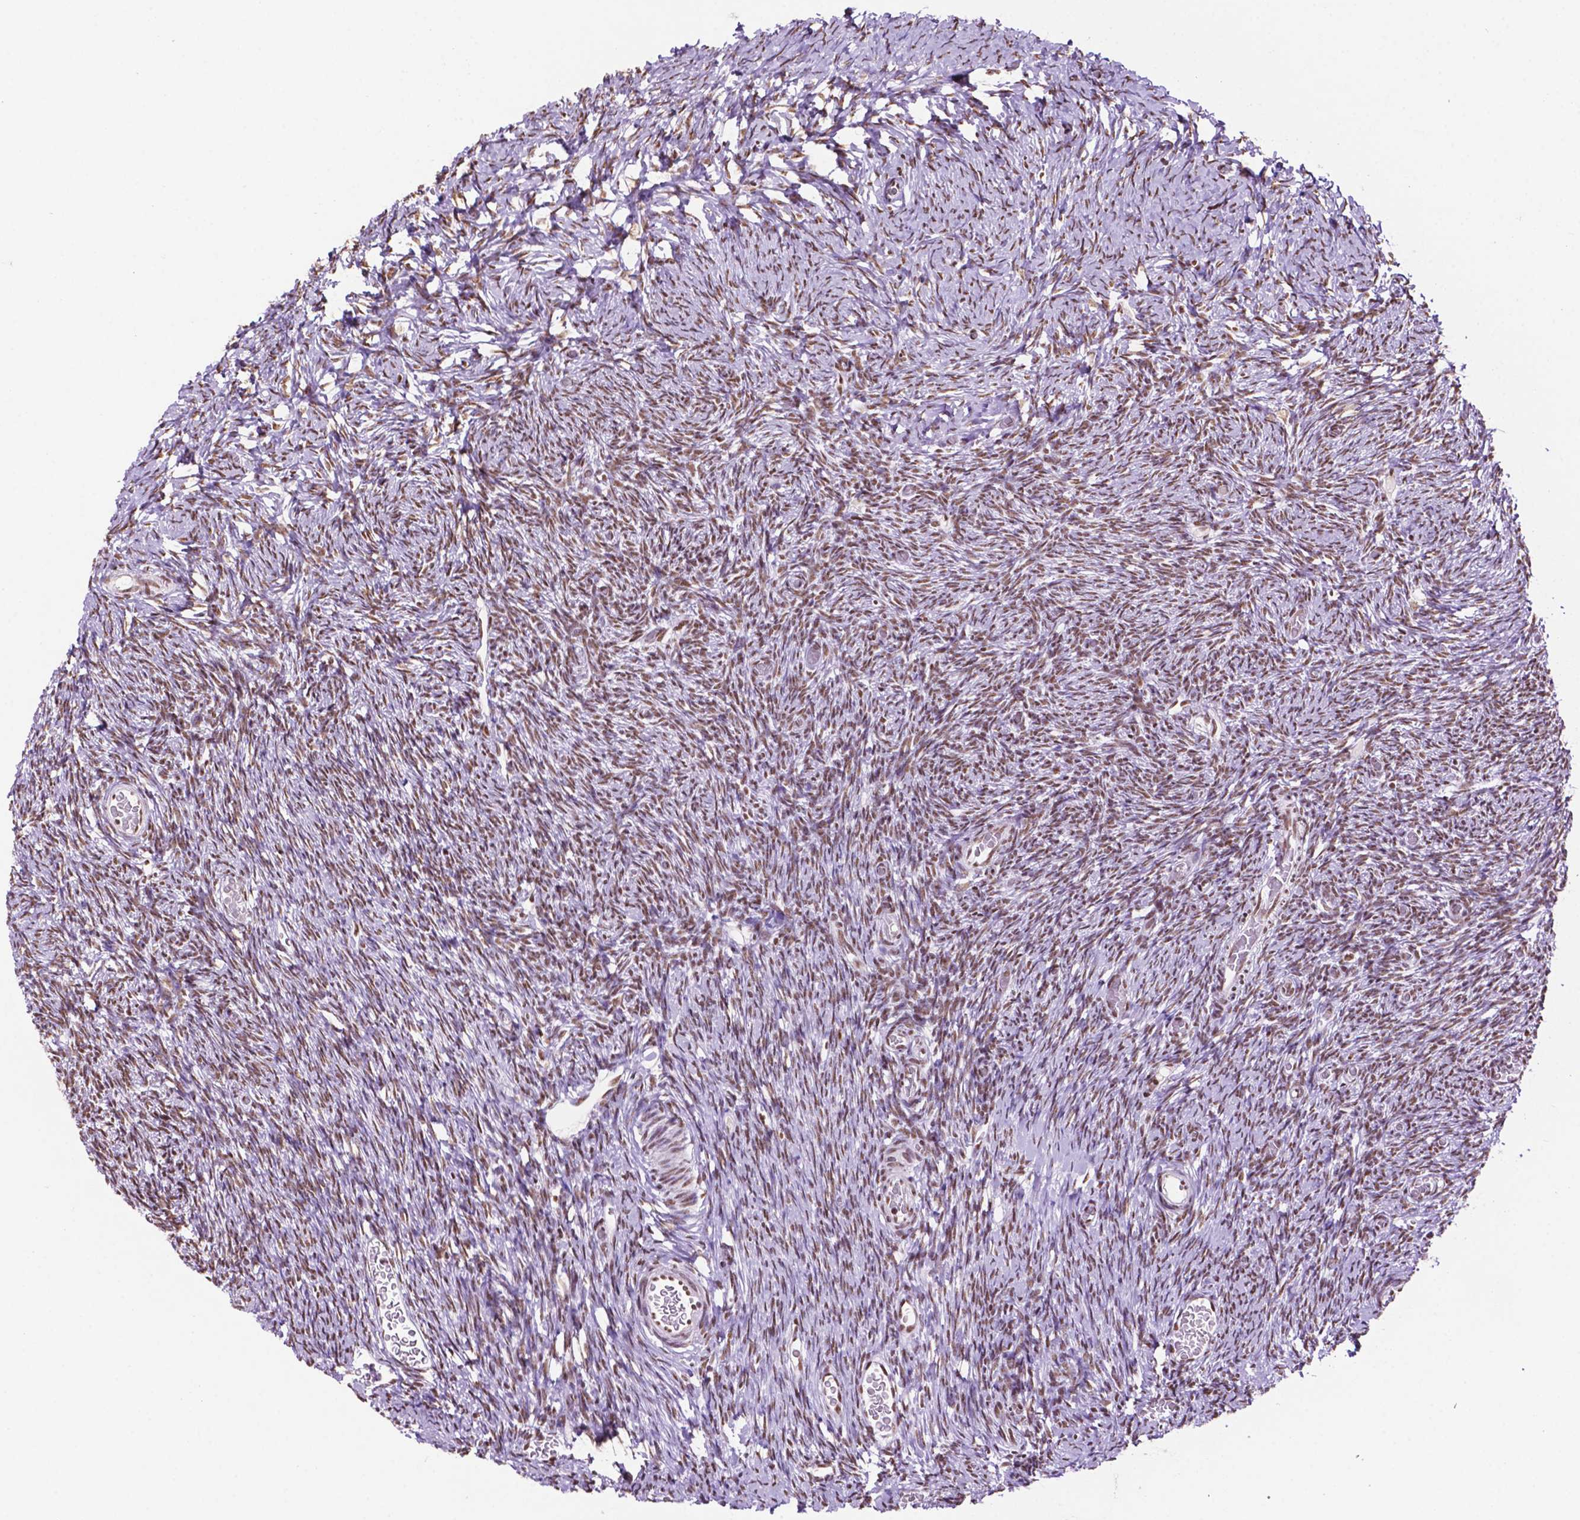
{"staining": {"intensity": "moderate", "quantity": ">75%", "location": "nuclear"}, "tissue": "ovary", "cell_type": "Follicle cells", "image_type": "normal", "snomed": [{"axis": "morphology", "description": "Normal tissue, NOS"}, {"axis": "topography", "description": "Ovary"}], "caption": "Ovary stained with DAB IHC reveals medium levels of moderate nuclear staining in about >75% of follicle cells. The staining was performed using DAB (3,3'-diaminobenzidine) to visualize the protein expression in brown, while the nuclei were stained in blue with hematoxylin (Magnification: 20x).", "gene": "CCAR2", "patient": {"sex": "female", "age": 39}}